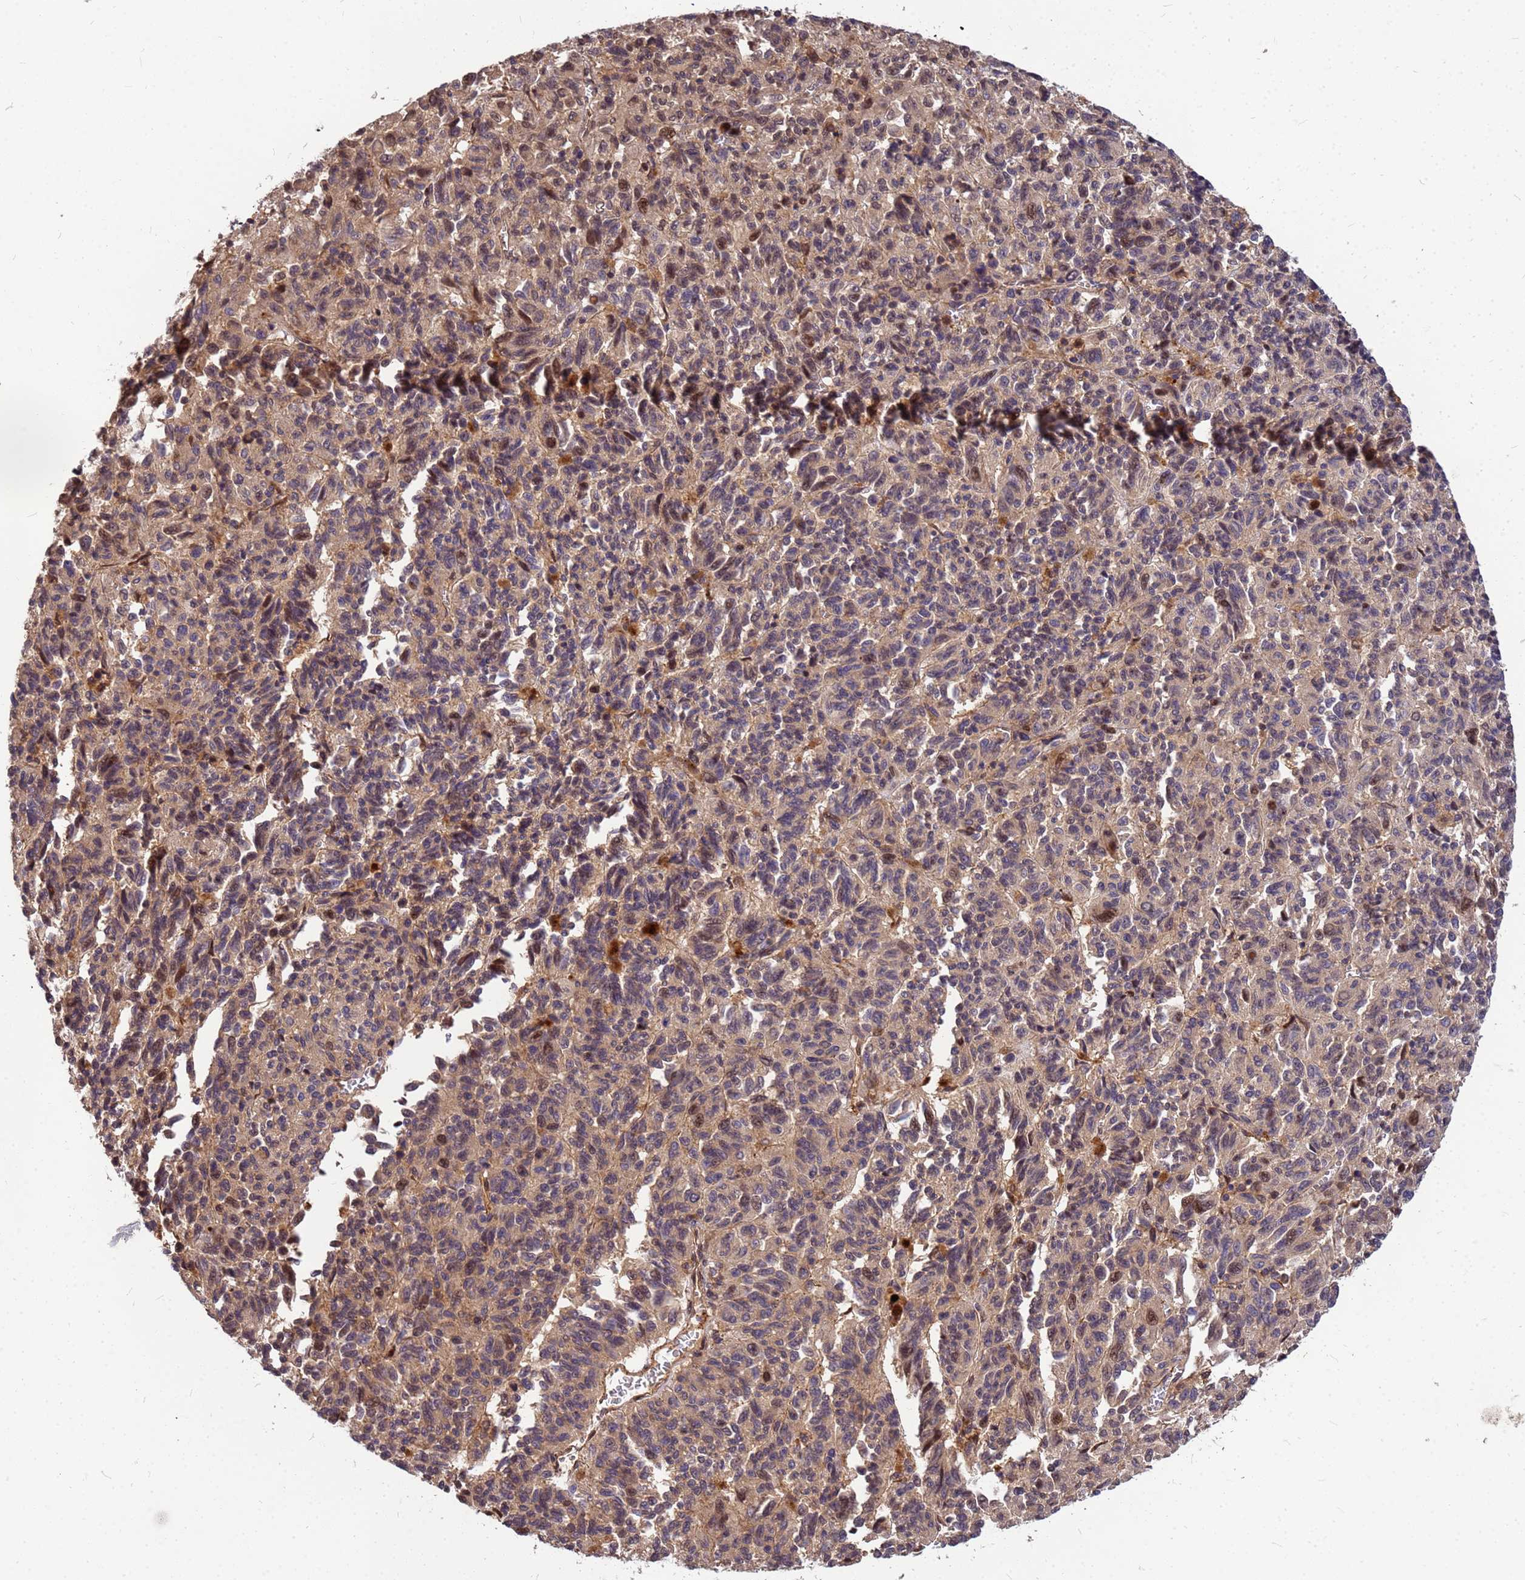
{"staining": {"intensity": "weak", "quantity": "25%-75%", "location": "cytoplasmic/membranous,nuclear"}, "tissue": "melanoma", "cell_type": "Tumor cells", "image_type": "cancer", "snomed": [{"axis": "morphology", "description": "Malignant melanoma, Metastatic site"}, {"axis": "topography", "description": "Lung"}], "caption": "Melanoma was stained to show a protein in brown. There is low levels of weak cytoplasmic/membranous and nuclear positivity in about 25%-75% of tumor cells.", "gene": "DUS4L", "patient": {"sex": "male", "age": 64}}